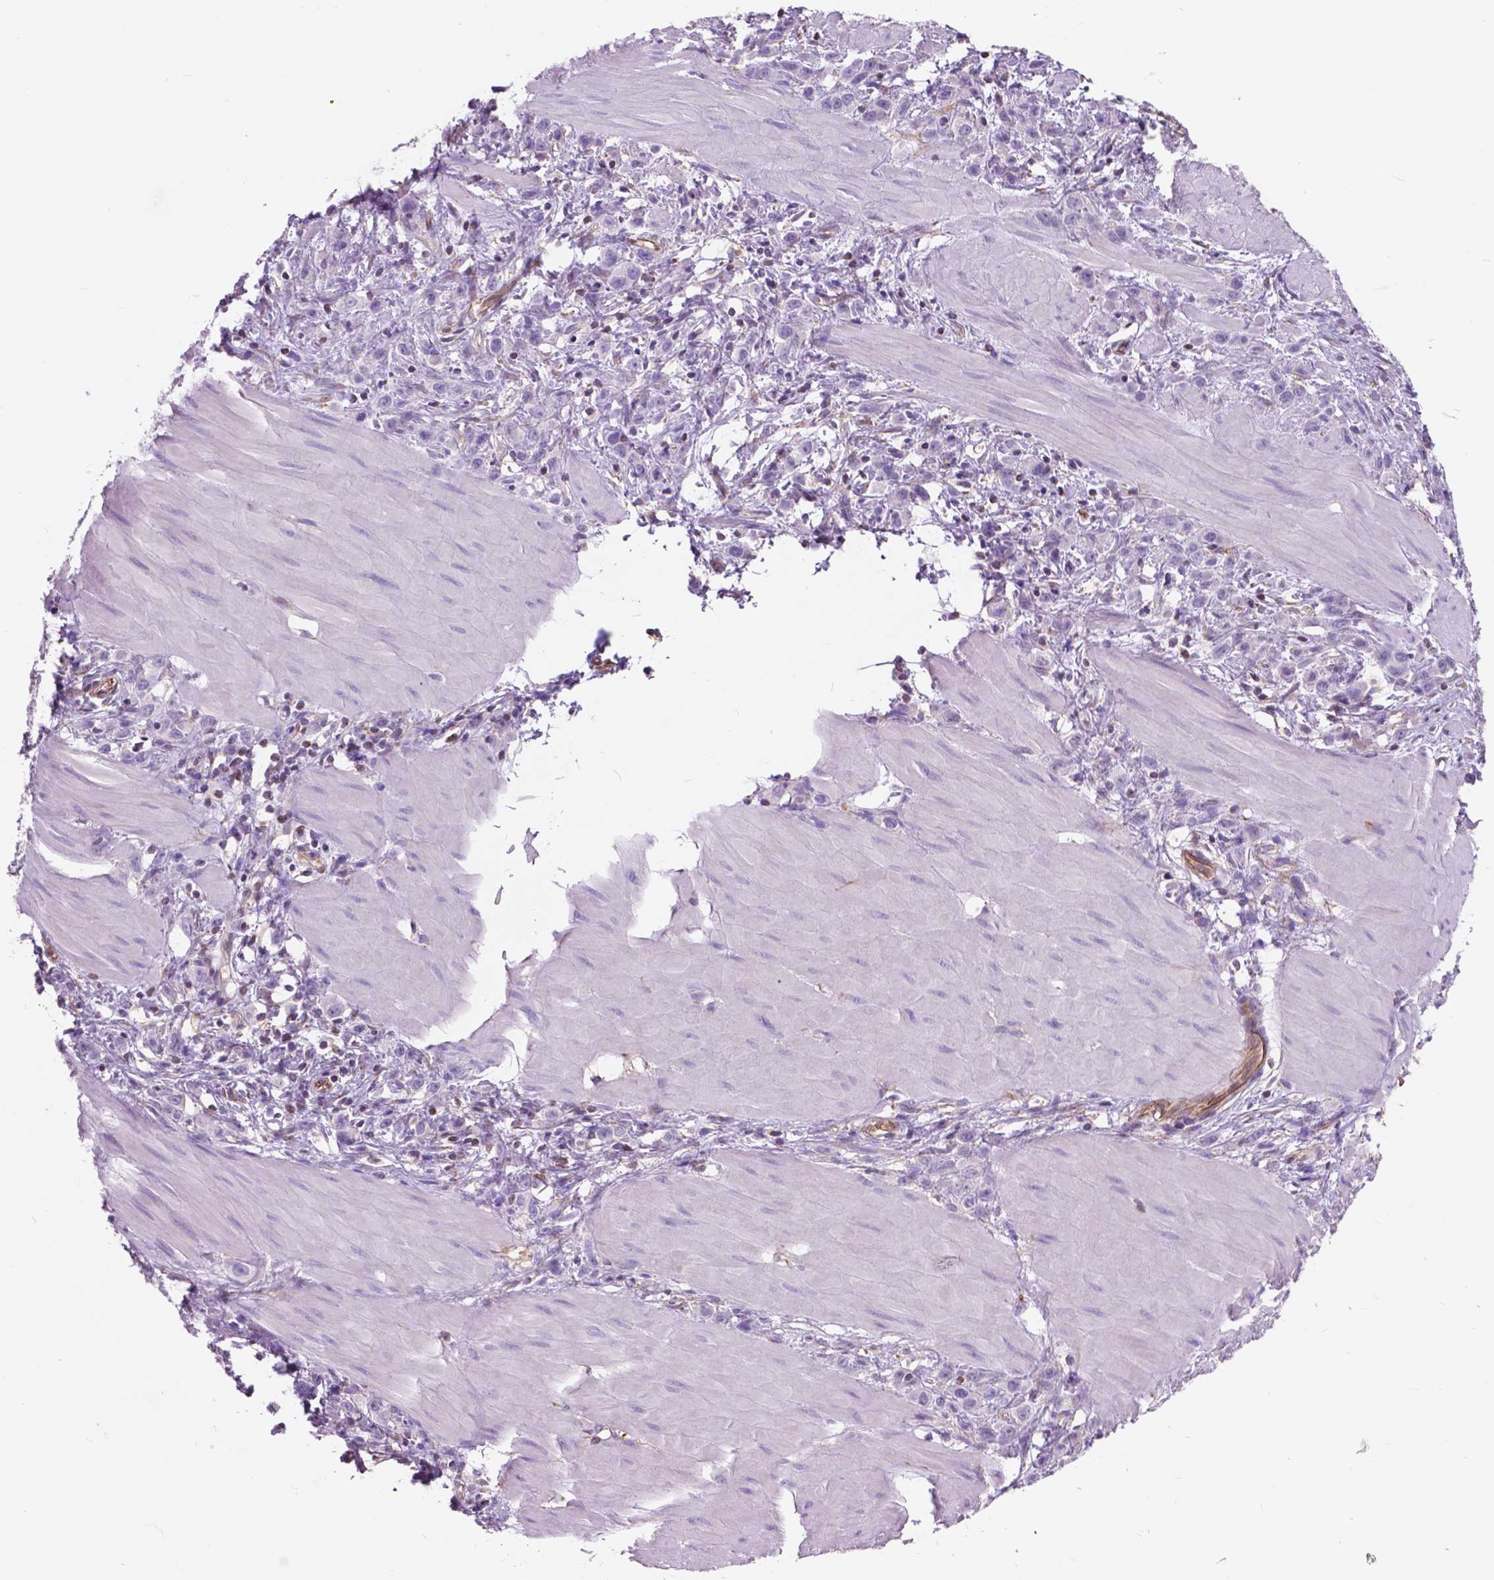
{"staining": {"intensity": "negative", "quantity": "none", "location": "none"}, "tissue": "stomach cancer", "cell_type": "Tumor cells", "image_type": "cancer", "snomed": [{"axis": "morphology", "description": "Adenocarcinoma, NOS"}, {"axis": "topography", "description": "Stomach"}], "caption": "Stomach cancer stained for a protein using immunohistochemistry (IHC) demonstrates no staining tumor cells.", "gene": "AMOT", "patient": {"sex": "male", "age": 47}}